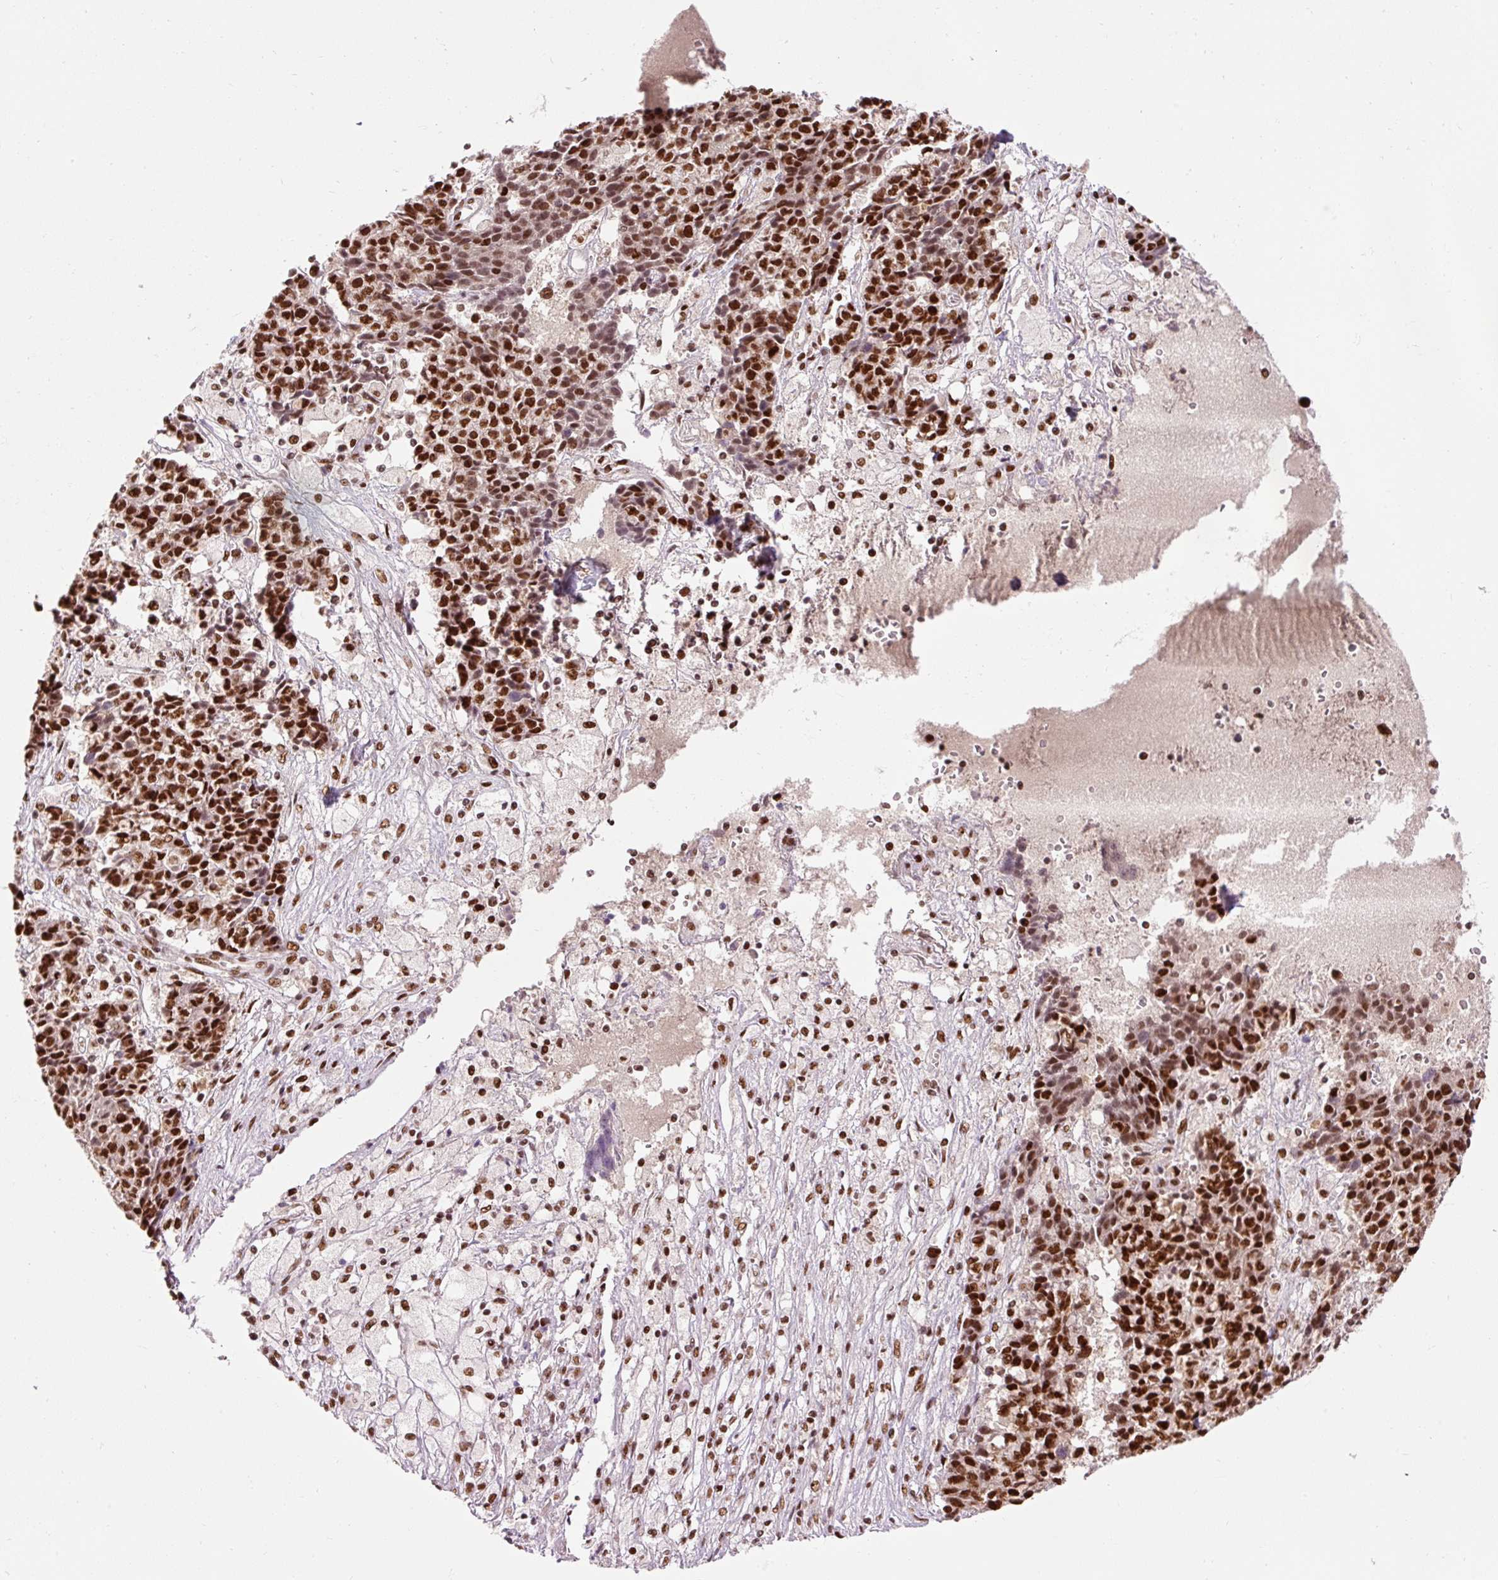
{"staining": {"intensity": "strong", "quantity": ">75%", "location": "nuclear"}, "tissue": "ovarian cancer", "cell_type": "Tumor cells", "image_type": "cancer", "snomed": [{"axis": "morphology", "description": "Carcinoma, endometroid"}, {"axis": "topography", "description": "Ovary"}], "caption": "Approximately >75% of tumor cells in ovarian cancer show strong nuclear protein staining as visualized by brown immunohistochemical staining.", "gene": "ZBTB44", "patient": {"sex": "female", "age": 42}}